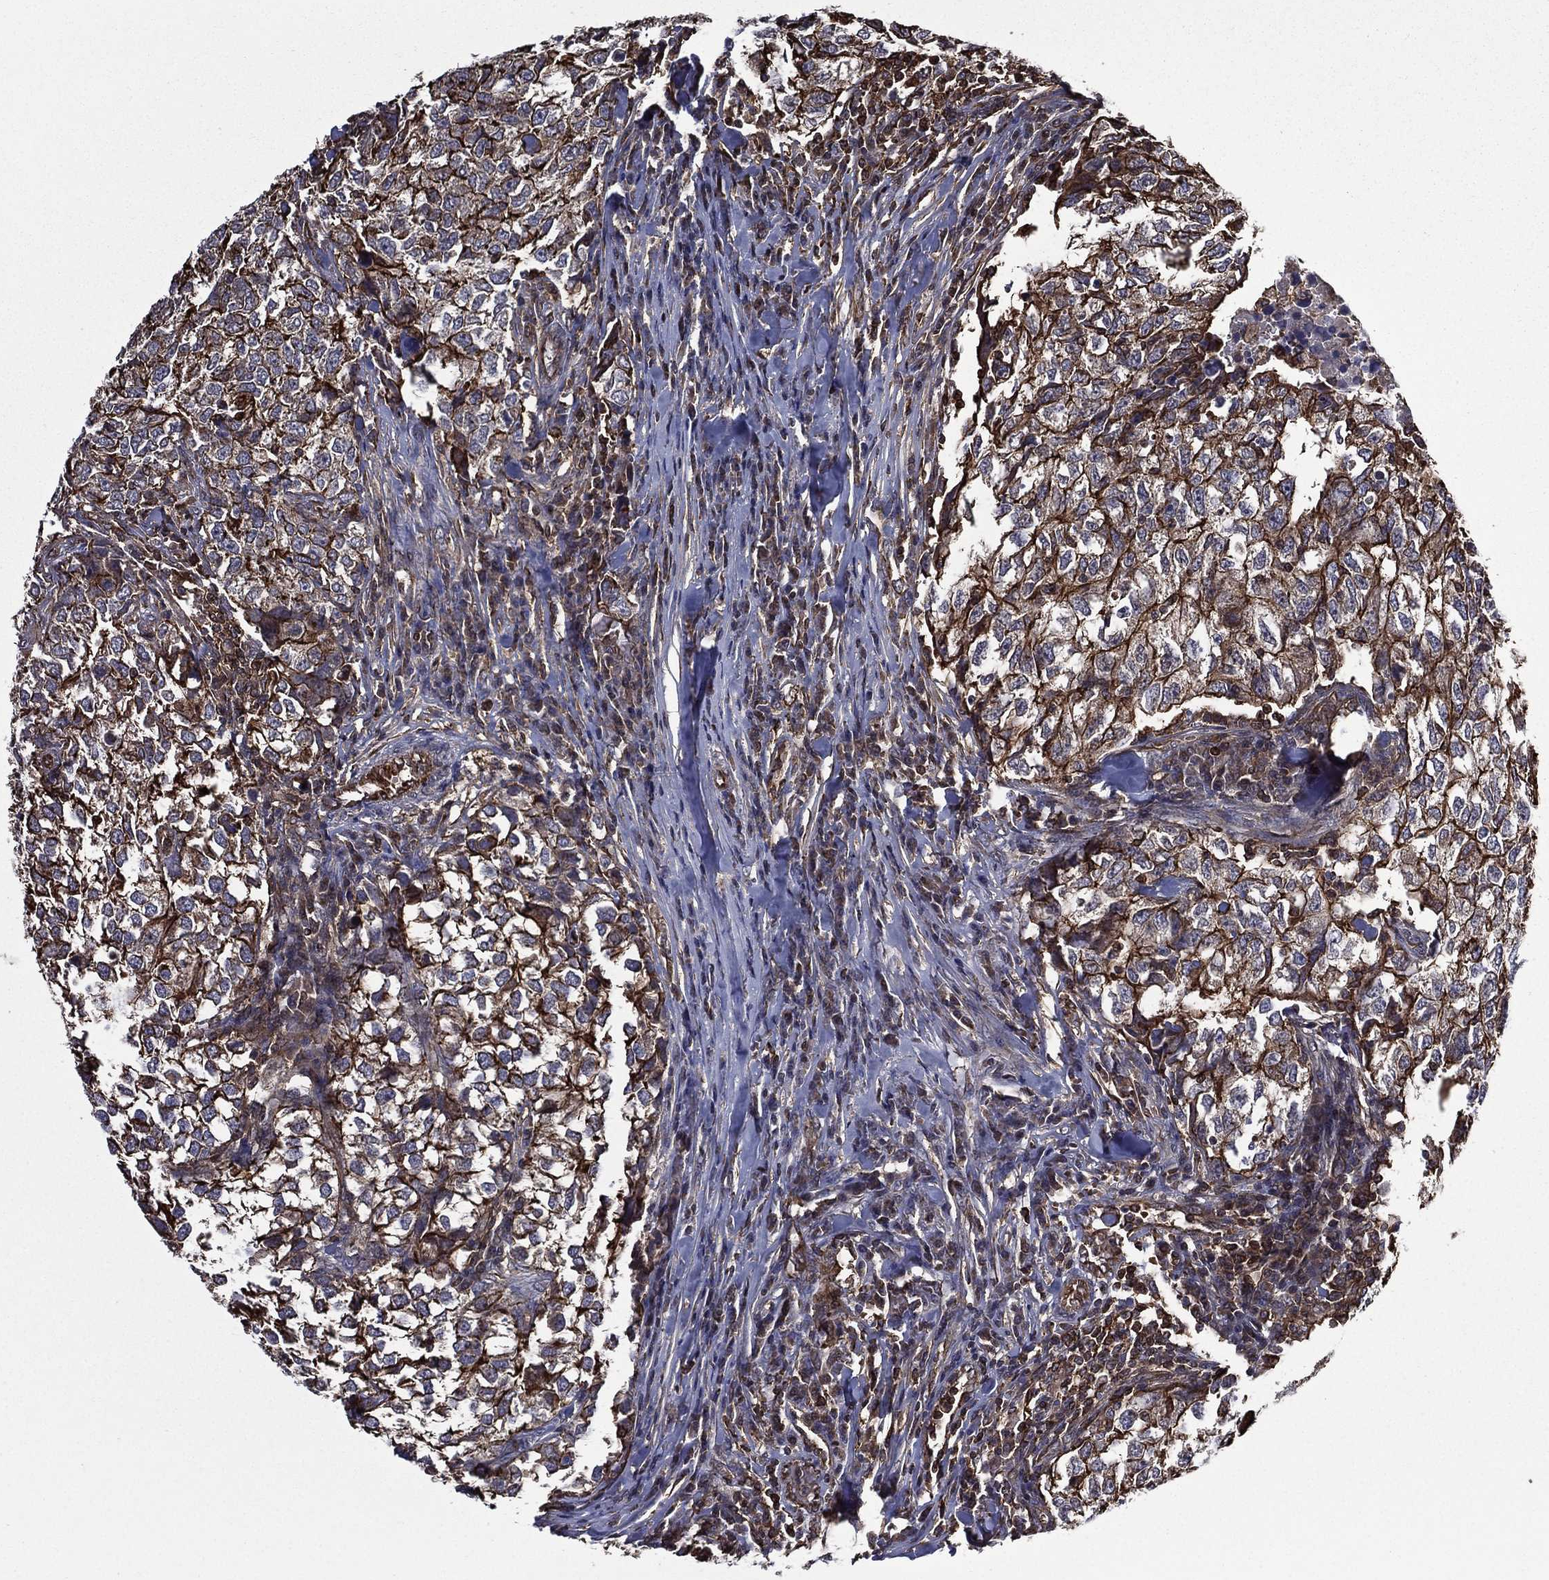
{"staining": {"intensity": "strong", "quantity": "25%-75%", "location": "cytoplasmic/membranous"}, "tissue": "breast cancer", "cell_type": "Tumor cells", "image_type": "cancer", "snomed": [{"axis": "morphology", "description": "Duct carcinoma"}, {"axis": "topography", "description": "Breast"}], "caption": "Protein staining of breast cancer tissue shows strong cytoplasmic/membranous staining in about 25%-75% of tumor cells.", "gene": "PLPP3", "patient": {"sex": "female", "age": 30}}